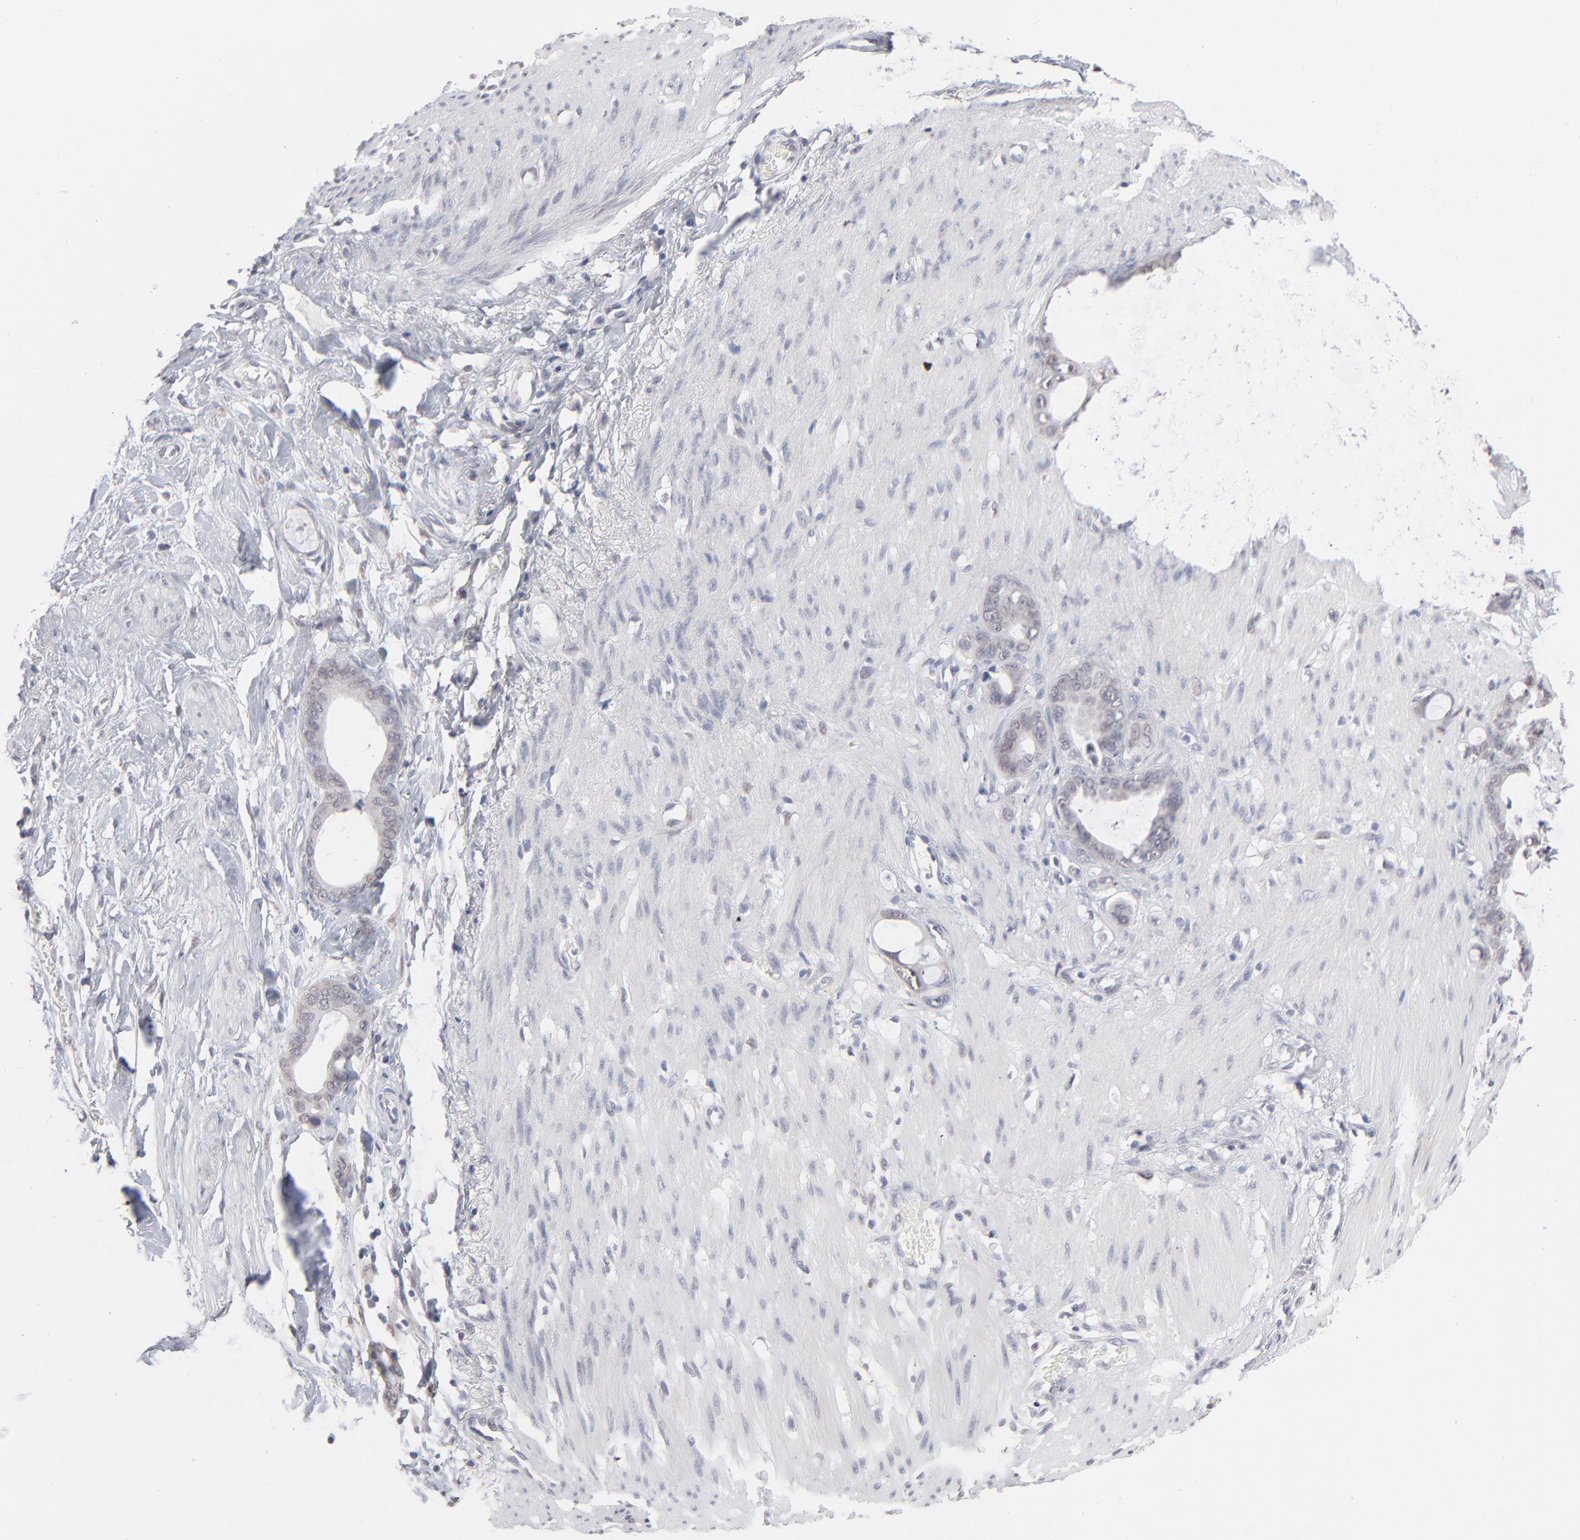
{"staining": {"intensity": "weak", "quantity": "25%-75%", "location": "nuclear"}, "tissue": "stomach cancer", "cell_type": "Tumor cells", "image_type": "cancer", "snomed": [{"axis": "morphology", "description": "Adenocarcinoma, NOS"}, {"axis": "topography", "description": "Stomach"}], "caption": "Protein staining of stomach cancer tissue demonstrates weak nuclear staining in about 25%-75% of tumor cells. (DAB (3,3'-diaminobenzidine) IHC with brightfield microscopy, high magnification).", "gene": "RBM3", "patient": {"sex": "female", "age": 75}}